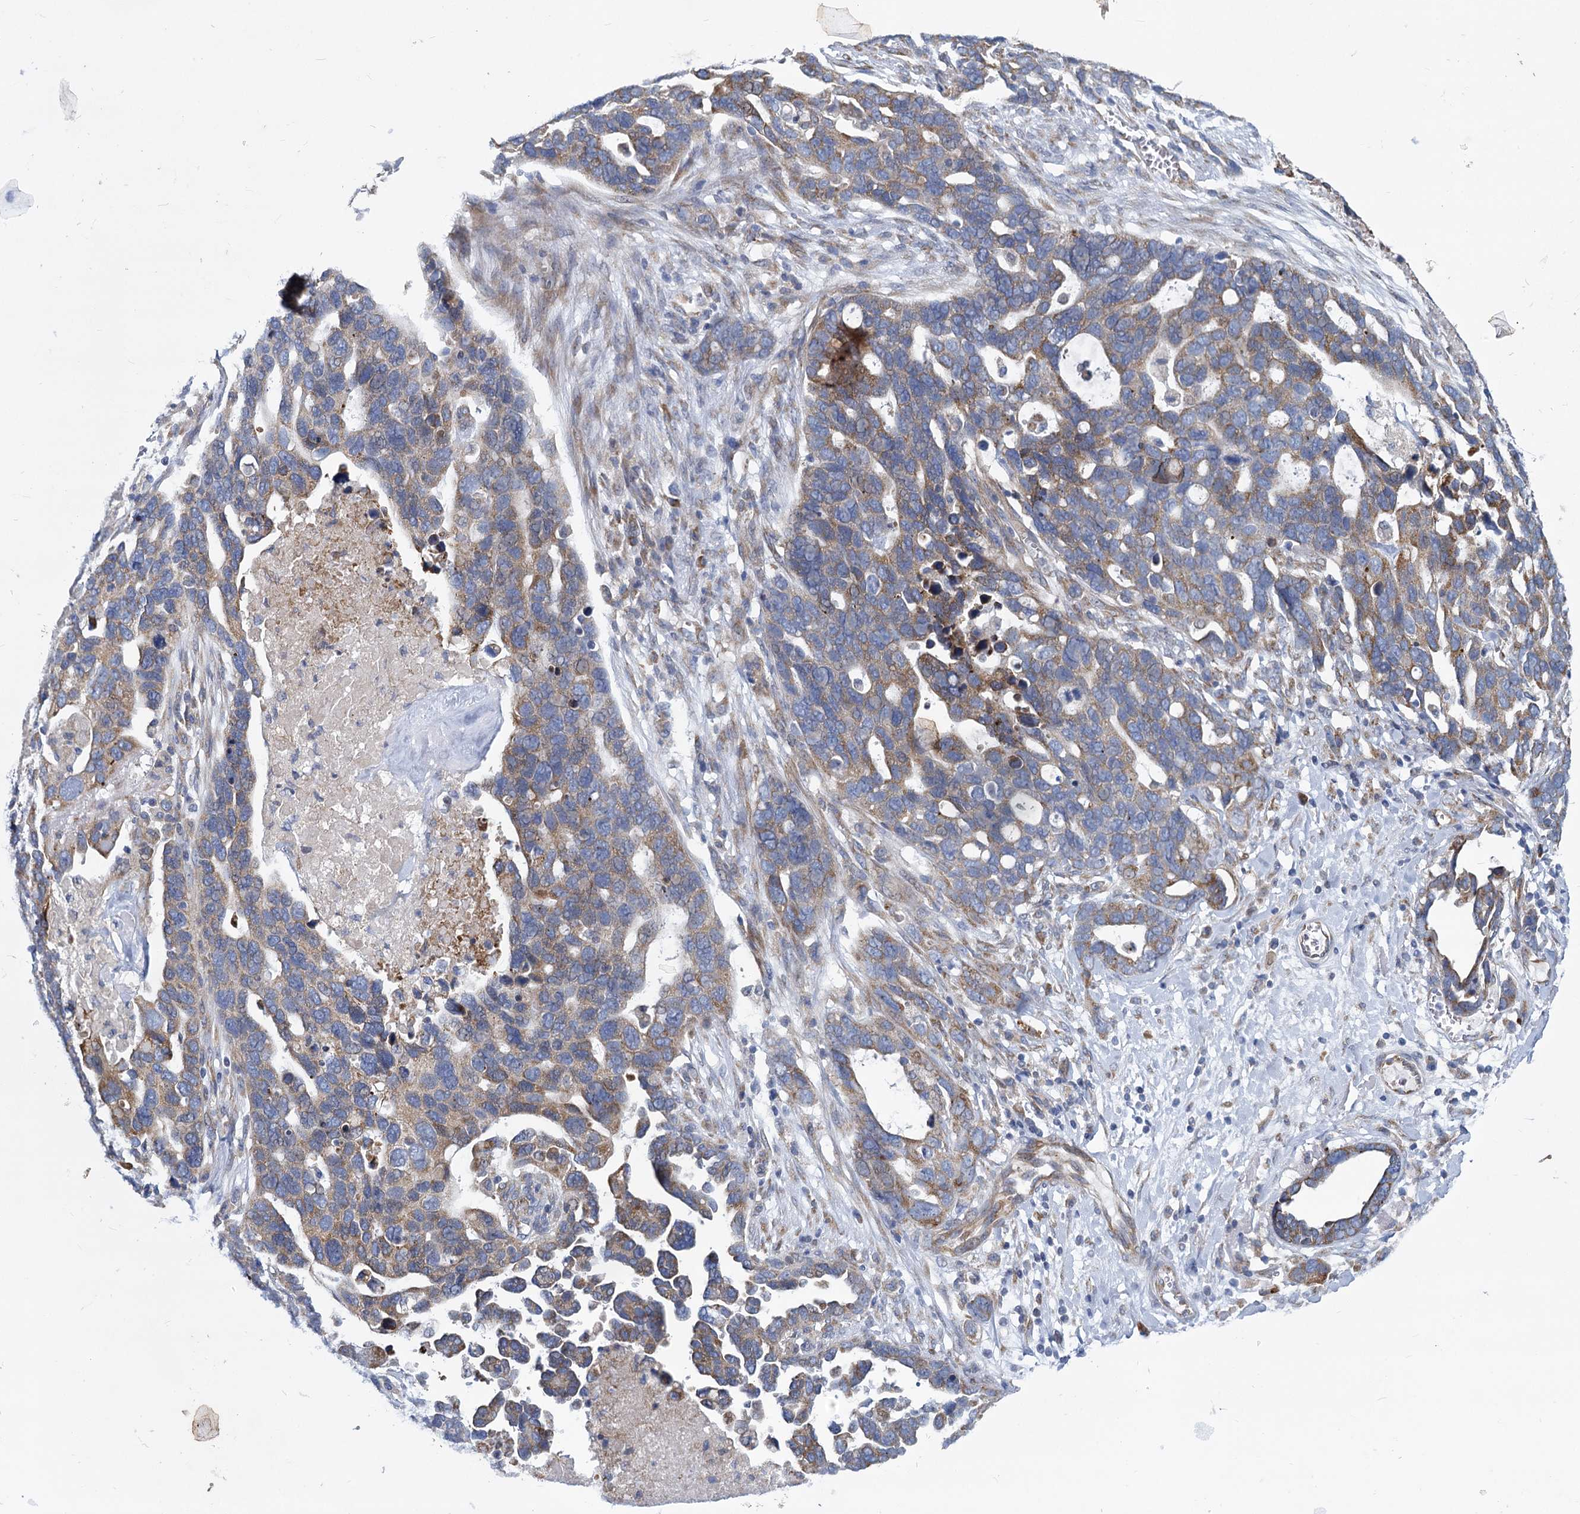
{"staining": {"intensity": "weak", "quantity": "25%-75%", "location": "cytoplasmic/membranous"}, "tissue": "ovarian cancer", "cell_type": "Tumor cells", "image_type": "cancer", "snomed": [{"axis": "morphology", "description": "Cystadenocarcinoma, serous, NOS"}, {"axis": "topography", "description": "Ovary"}], "caption": "Serous cystadenocarcinoma (ovarian) stained with immunohistochemistry demonstrates weak cytoplasmic/membranous staining in approximately 25%-75% of tumor cells.", "gene": "PRSS35", "patient": {"sex": "female", "age": 54}}